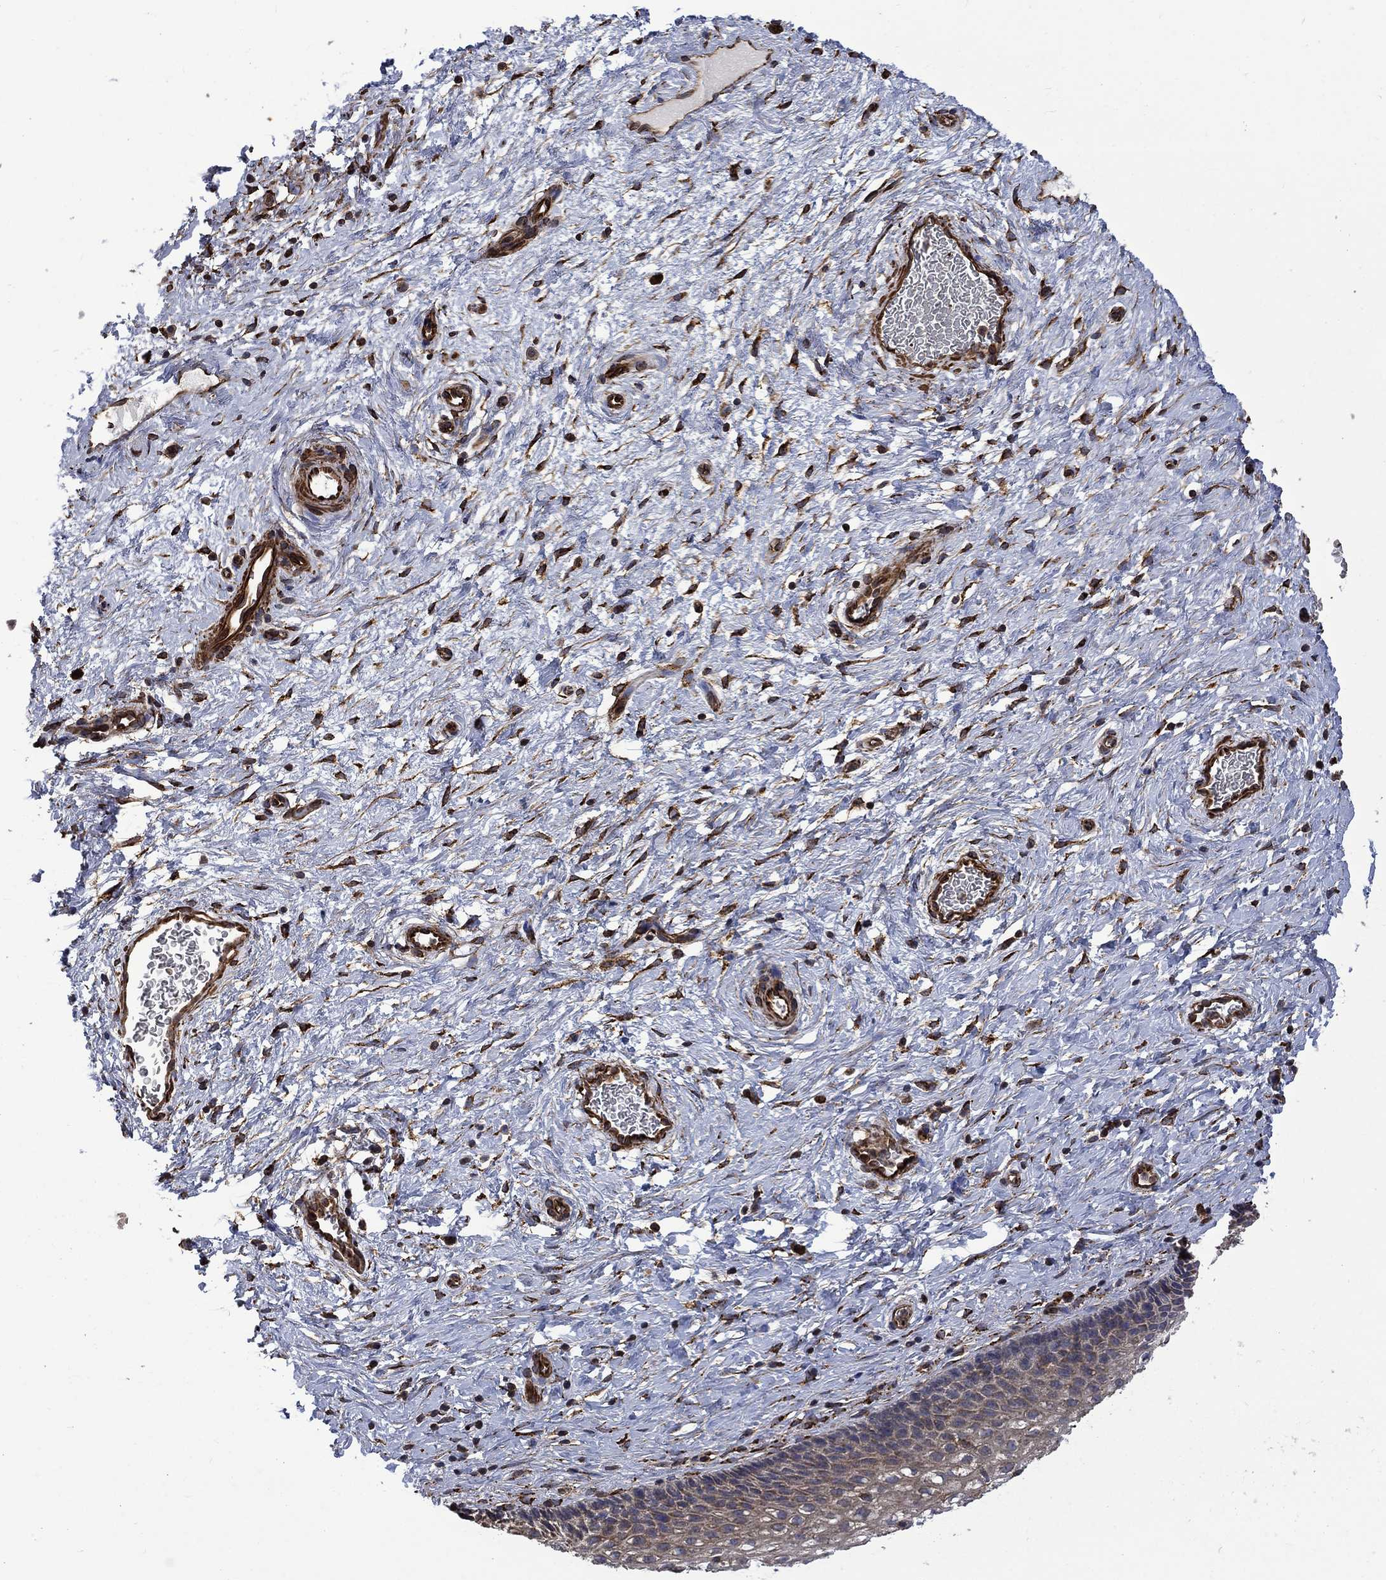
{"staining": {"intensity": "moderate", "quantity": "25%-75%", "location": "cytoplasmic/membranous"}, "tissue": "cervix", "cell_type": "Glandular cells", "image_type": "normal", "snomed": [{"axis": "morphology", "description": "Normal tissue, NOS"}, {"axis": "topography", "description": "Cervix"}], "caption": "Immunohistochemistry (IHC) photomicrograph of unremarkable cervix stained for a protein (brown), which displays medium levels of moderate cytoplasmic/membranous expression in about 25%-75% of glandular cells.", "gene": "CUTC", "patient": {"sex": "female", "age": 34}}